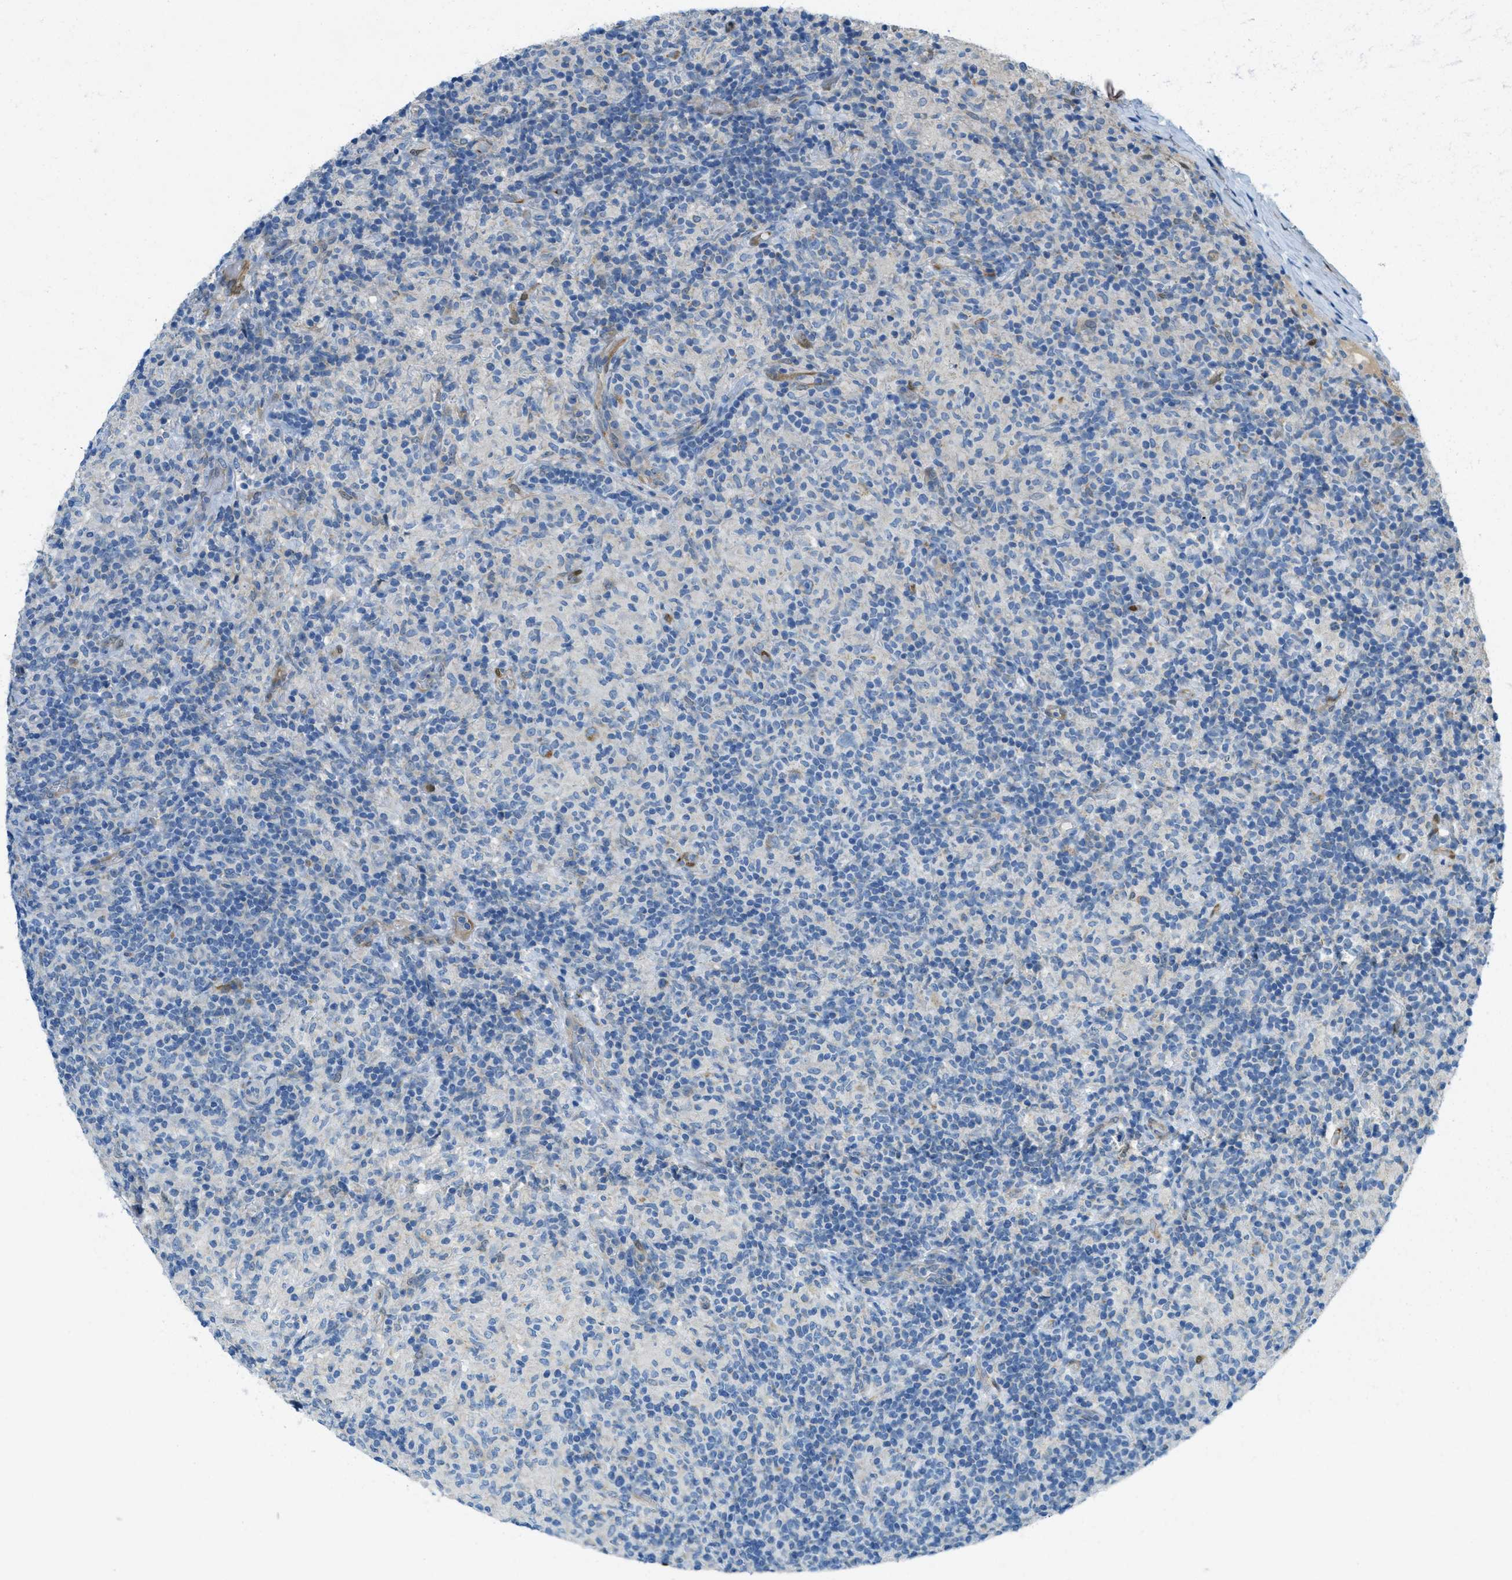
{"staining": {"intensity": "negative", "quantity": "none", "location": "none"}, "tissue": "lymphoma", "cell_type": "Tumor cells", "image_type": "cancer", "snomed": [{"axis": "morphology", "description": "Hodgkin's disease, NOS"}, {"axis": "topography", "description": "Lymph node"}], "caption": "The image reveals no staining of tumor cells in lymphoma. Nuclei are stained in blue.", "gene": "CYGB", "patient": {"sex": "male", "age": 70}}